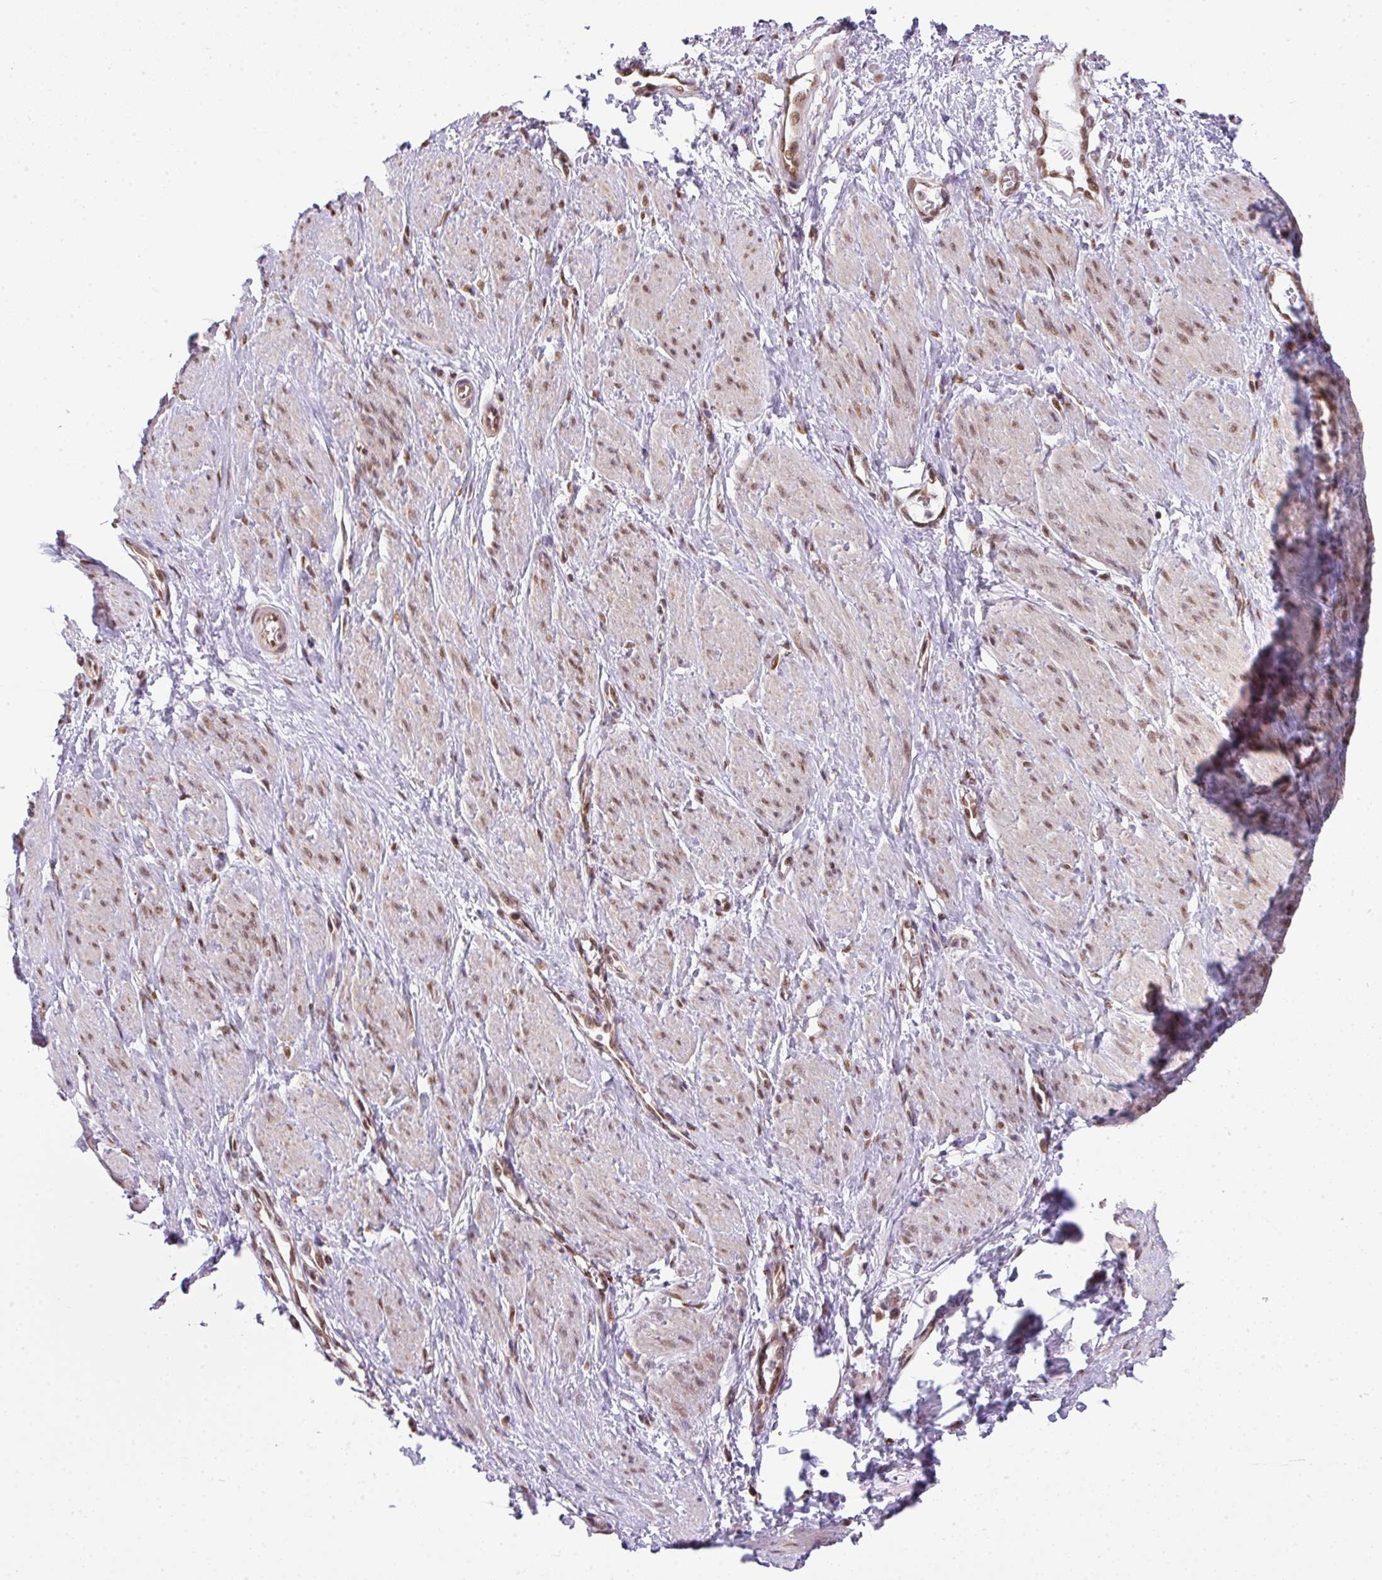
{"staining": {"intensity": "moderate", "quantity": "25%-75%", "location": "nuclear"}, "tissue": "smooth muscle", "cell_type": "Smooth muscle cells", "image_type": "normal", "snomed": [{"axis": "morphology", "description": "Normal tissue, NOS"}, {"axis": "topography", "description": "Smooth muscle"}, {"axis": "topography", "description": "Uterus"}], "caption": "The immunohistochemical stain labels moderate nuclear staining in smooth muscle cells of benign smooth muscle. The protein of interest is shown in brown color, while the nuclei are stained blue.", "gene": "PLK1", "patient": {"sex": "female", "age": 39}}